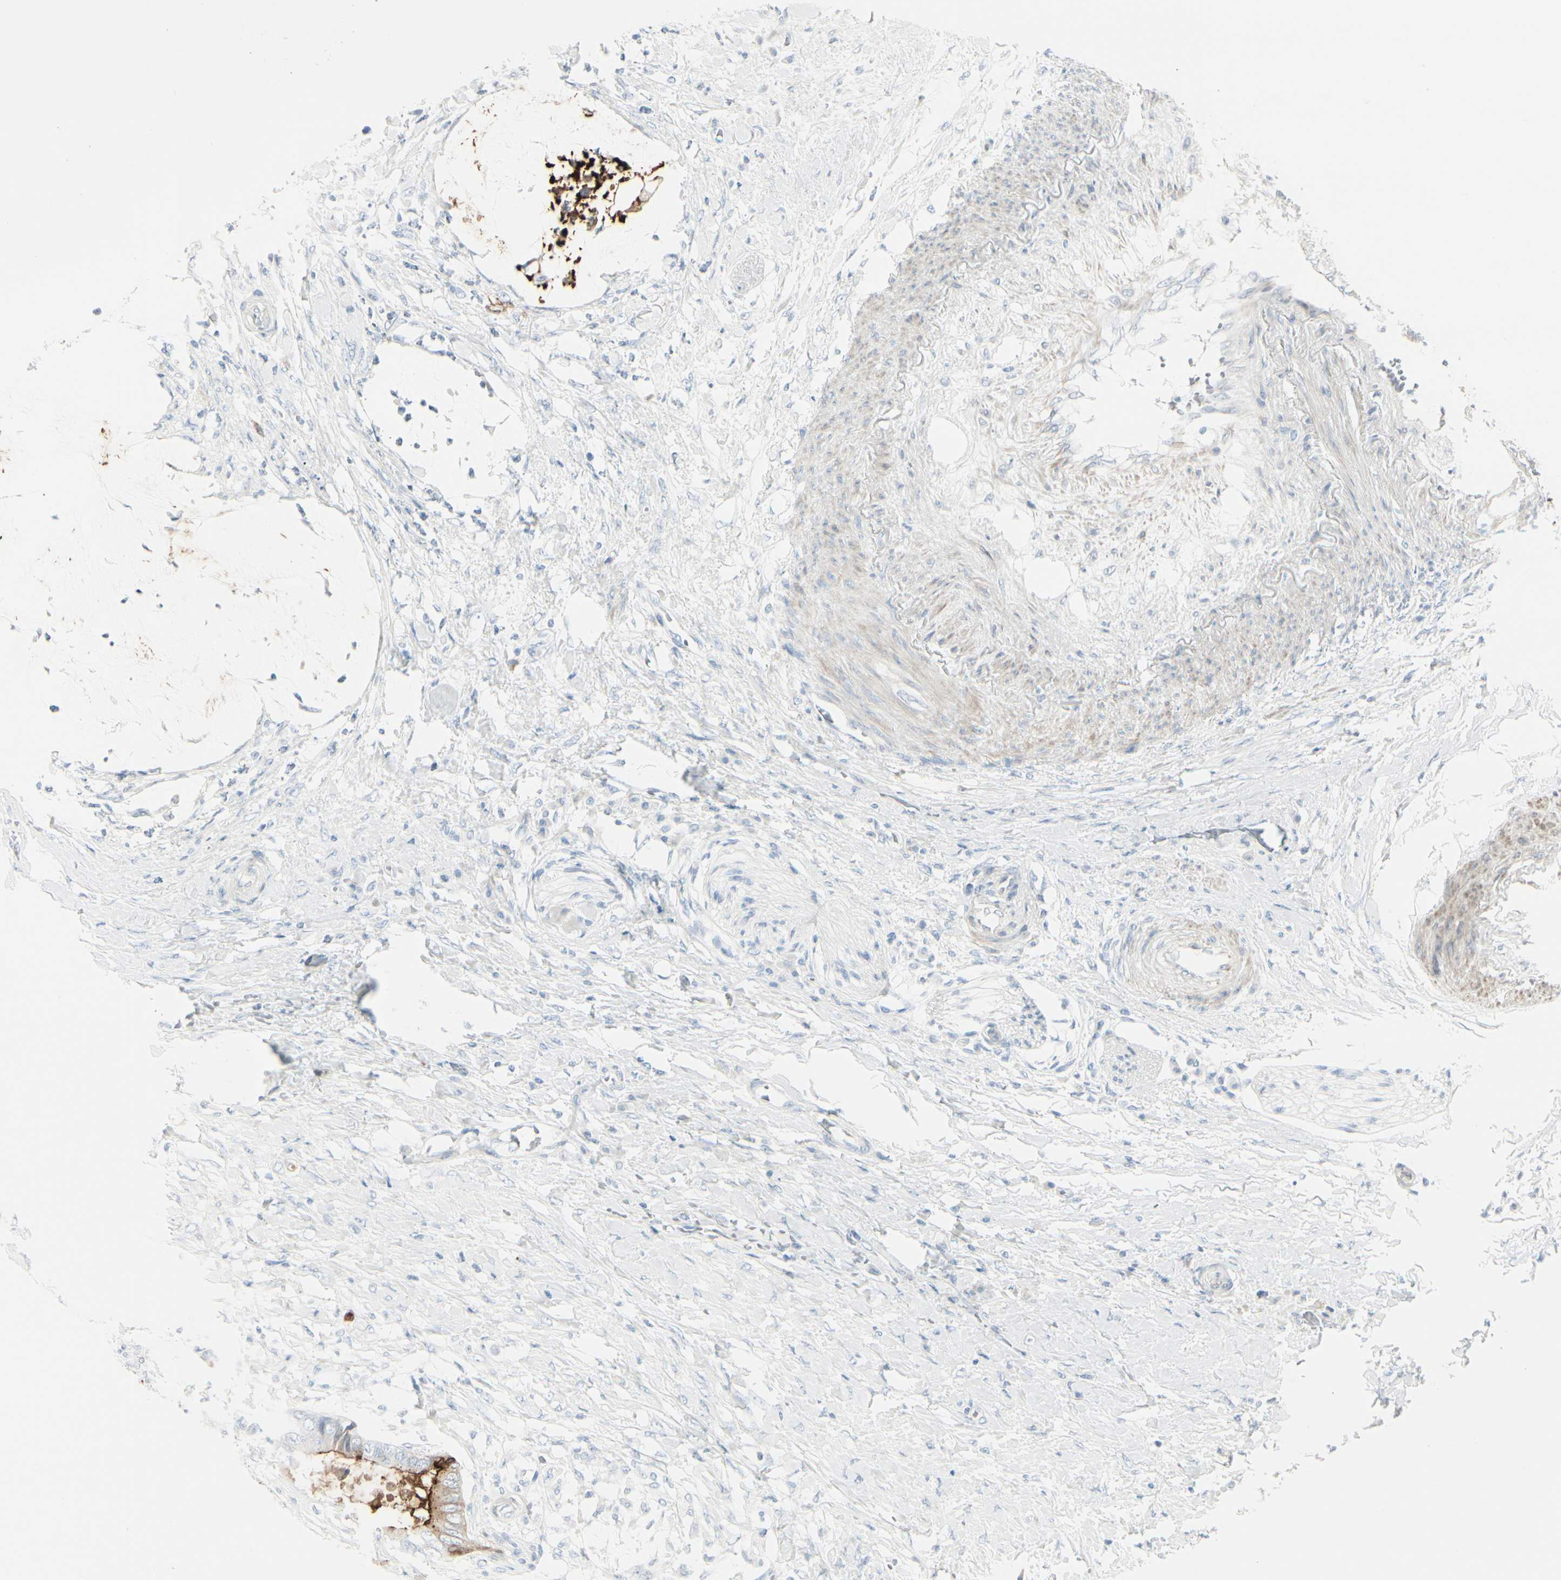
{"staining": {"intensity": "moderate", "quantity": "25%-75%", "location": "cytoplasmic/membranous"}, "tissue": "colorectal cancer", "cell_type": "Tumor cells", "image_type": "cancer", "snomed": [{"axis": "morphology", "description": "Adenocarcinoma, NOS"}, {"axis": "topography", "description": "Rectum"}], "caption": "Immunohistochemical staining of human adenocarcinoma (colorectal) displays moderate cytoplasmic/membranous protein expression in about 25%-75% of tumor cells.", "gene": "CDHR5", "patient": {"sex": "female", "age": 77}}